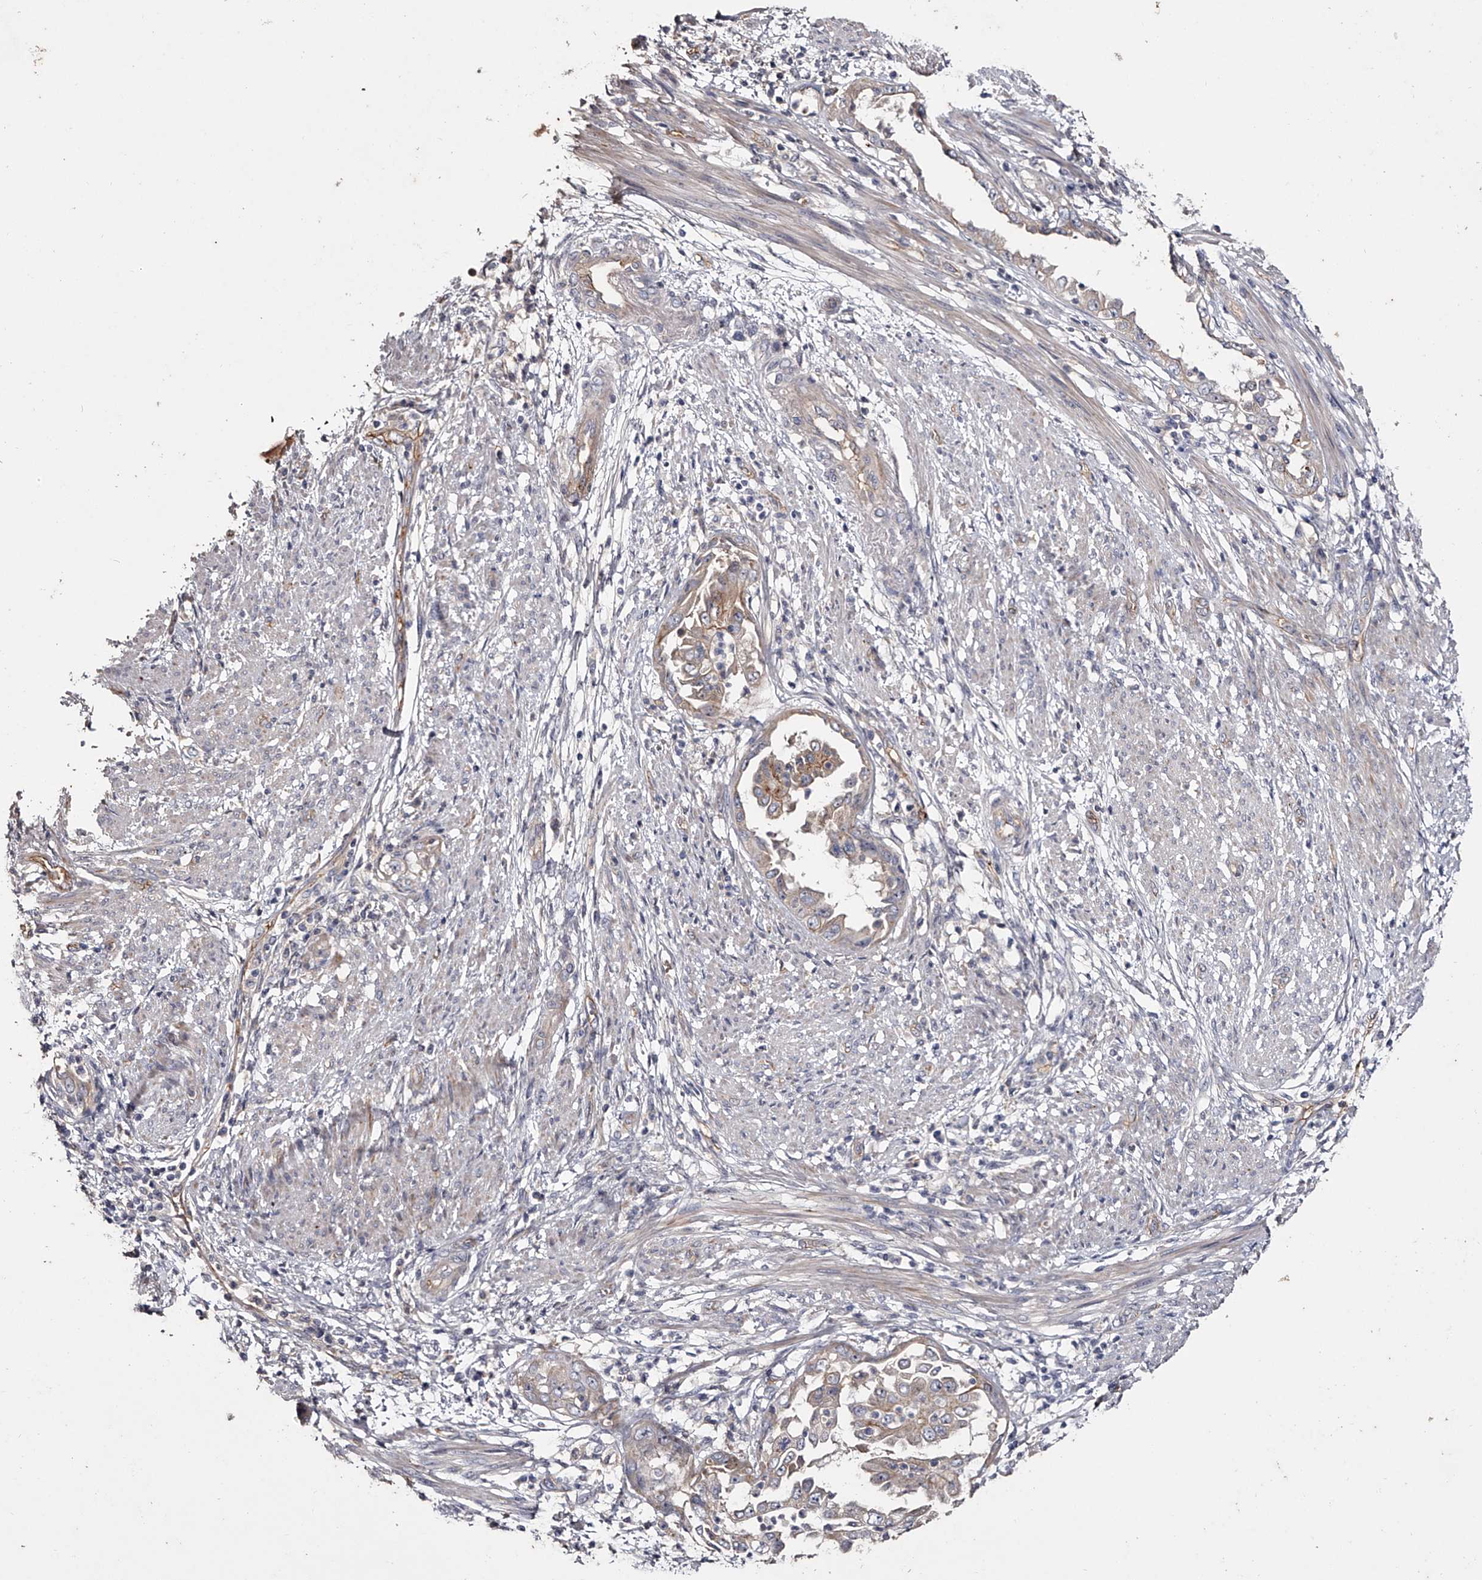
{"staining": {"intensity": "moderate", "quantity": "25%-75%", "location": "cytoplasmic/membranous"}, "tissue": "endometrial cancer", "cell_type": "Tumor cells", "image_type": "cancer", "snomed": [{"axis": "morphology", "description": "Adenocarcinoma, NOS"}, {"axis": "topography", "description": "Endometrium"}], "caption": "Tumor cells exhibit moderate cytoplasmic/membranous staining in approximately 25%-75% of cells in endometrial cancer.", "gene": "MDN1", "patient": {"sex": "female", "age": 85}}